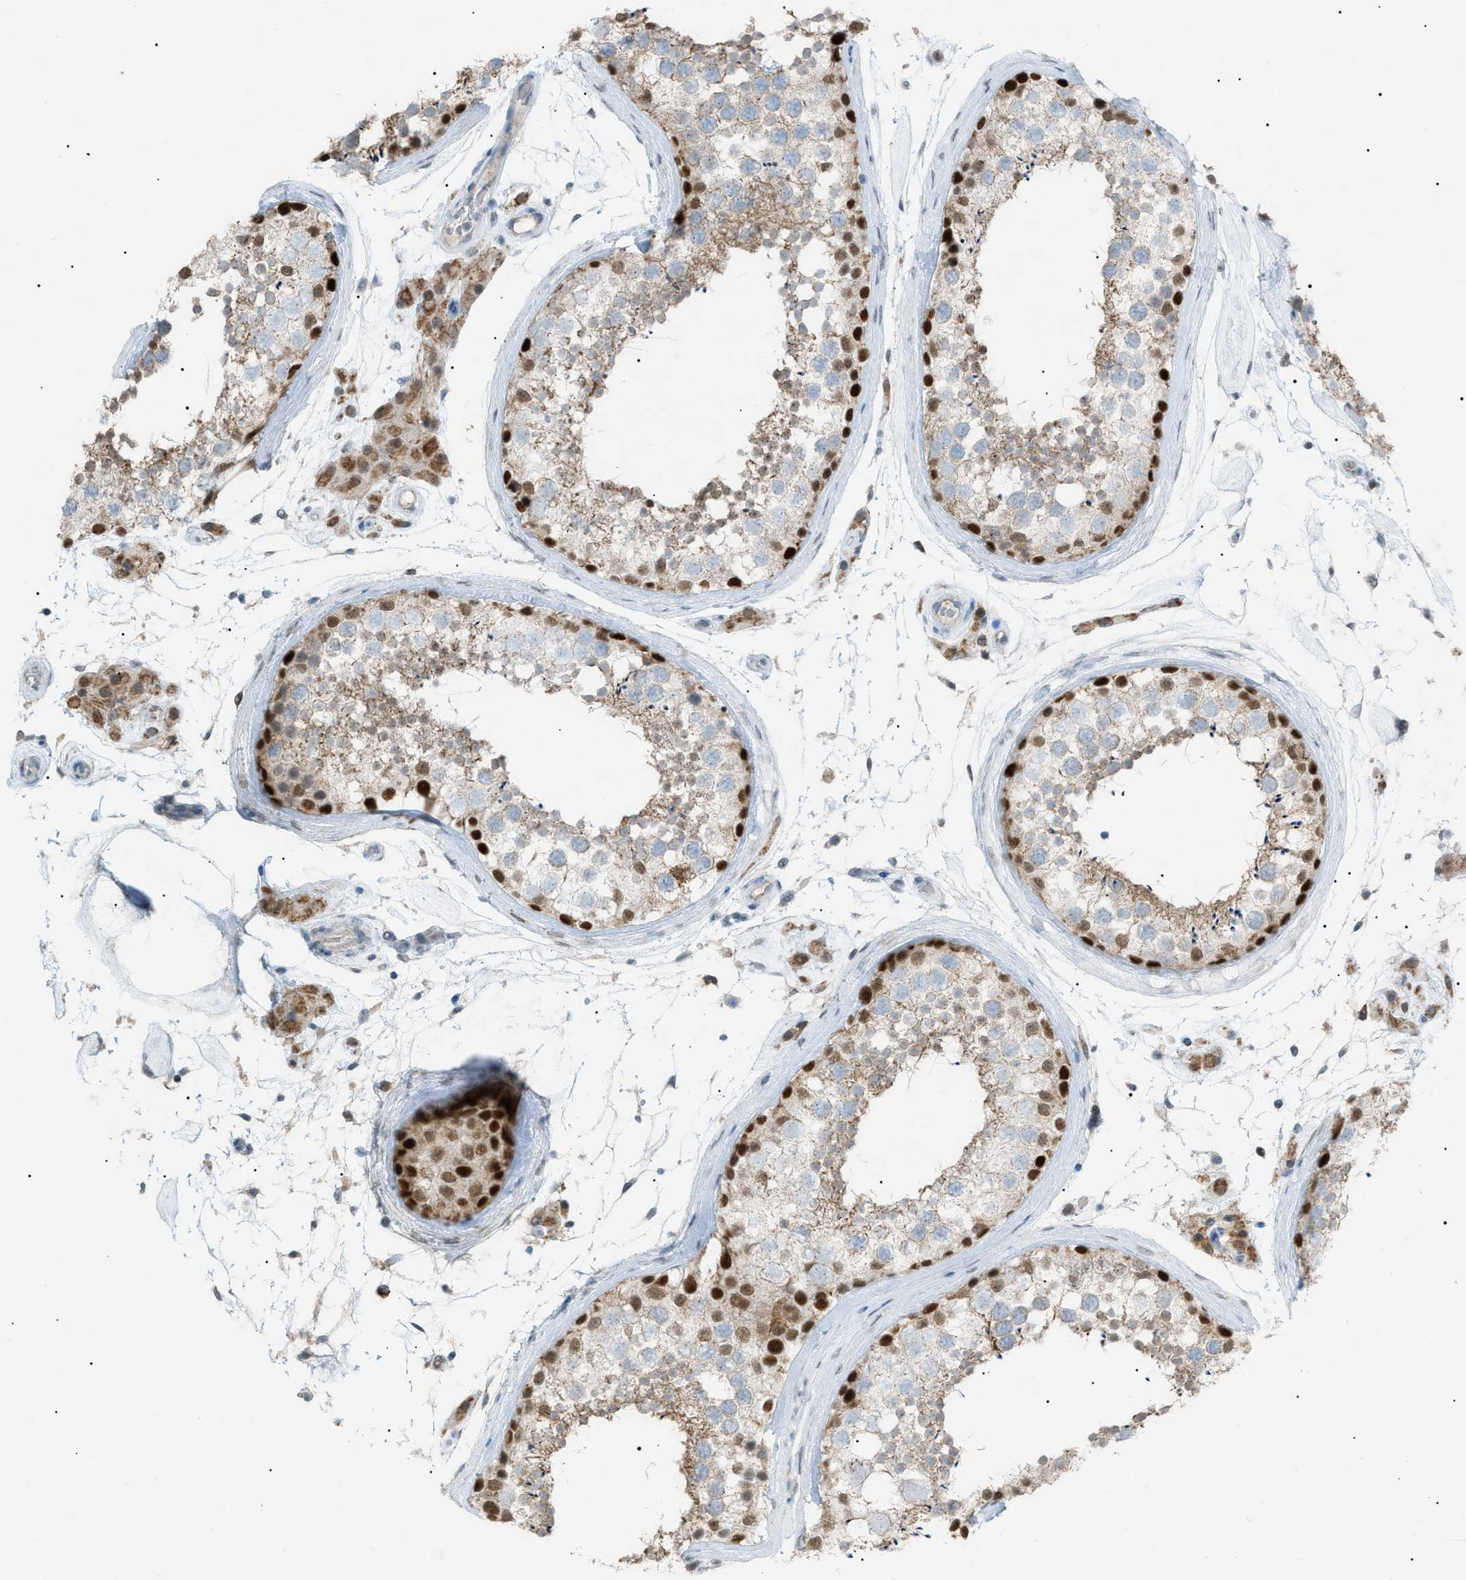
{"staining": {"intensity": "strong", "quantity": "25%-75%", "location": "cytoplasmic/membranous,nuclear"}, "tissue": "testis", "cell_type": "Cells in seminiferous ducts", "image_type": "normal", "snomed": [{"axis": "morphology", "description": "Normal tissue, NOS"}, {"axis": "topography", "description": "Testis"}], "caption": "IHC histopathology image of normal testis: testis stained using IHC reveals high levels of strong protein expression localized specifically in the cytoplasmic/membranous,nuclear of cells in seminiferous ducts, appearing as a cytoplasmic/membranous,nuclear brown color.", "gene": "ZNF516", "patient": {"sex": "male", "age": 46}}